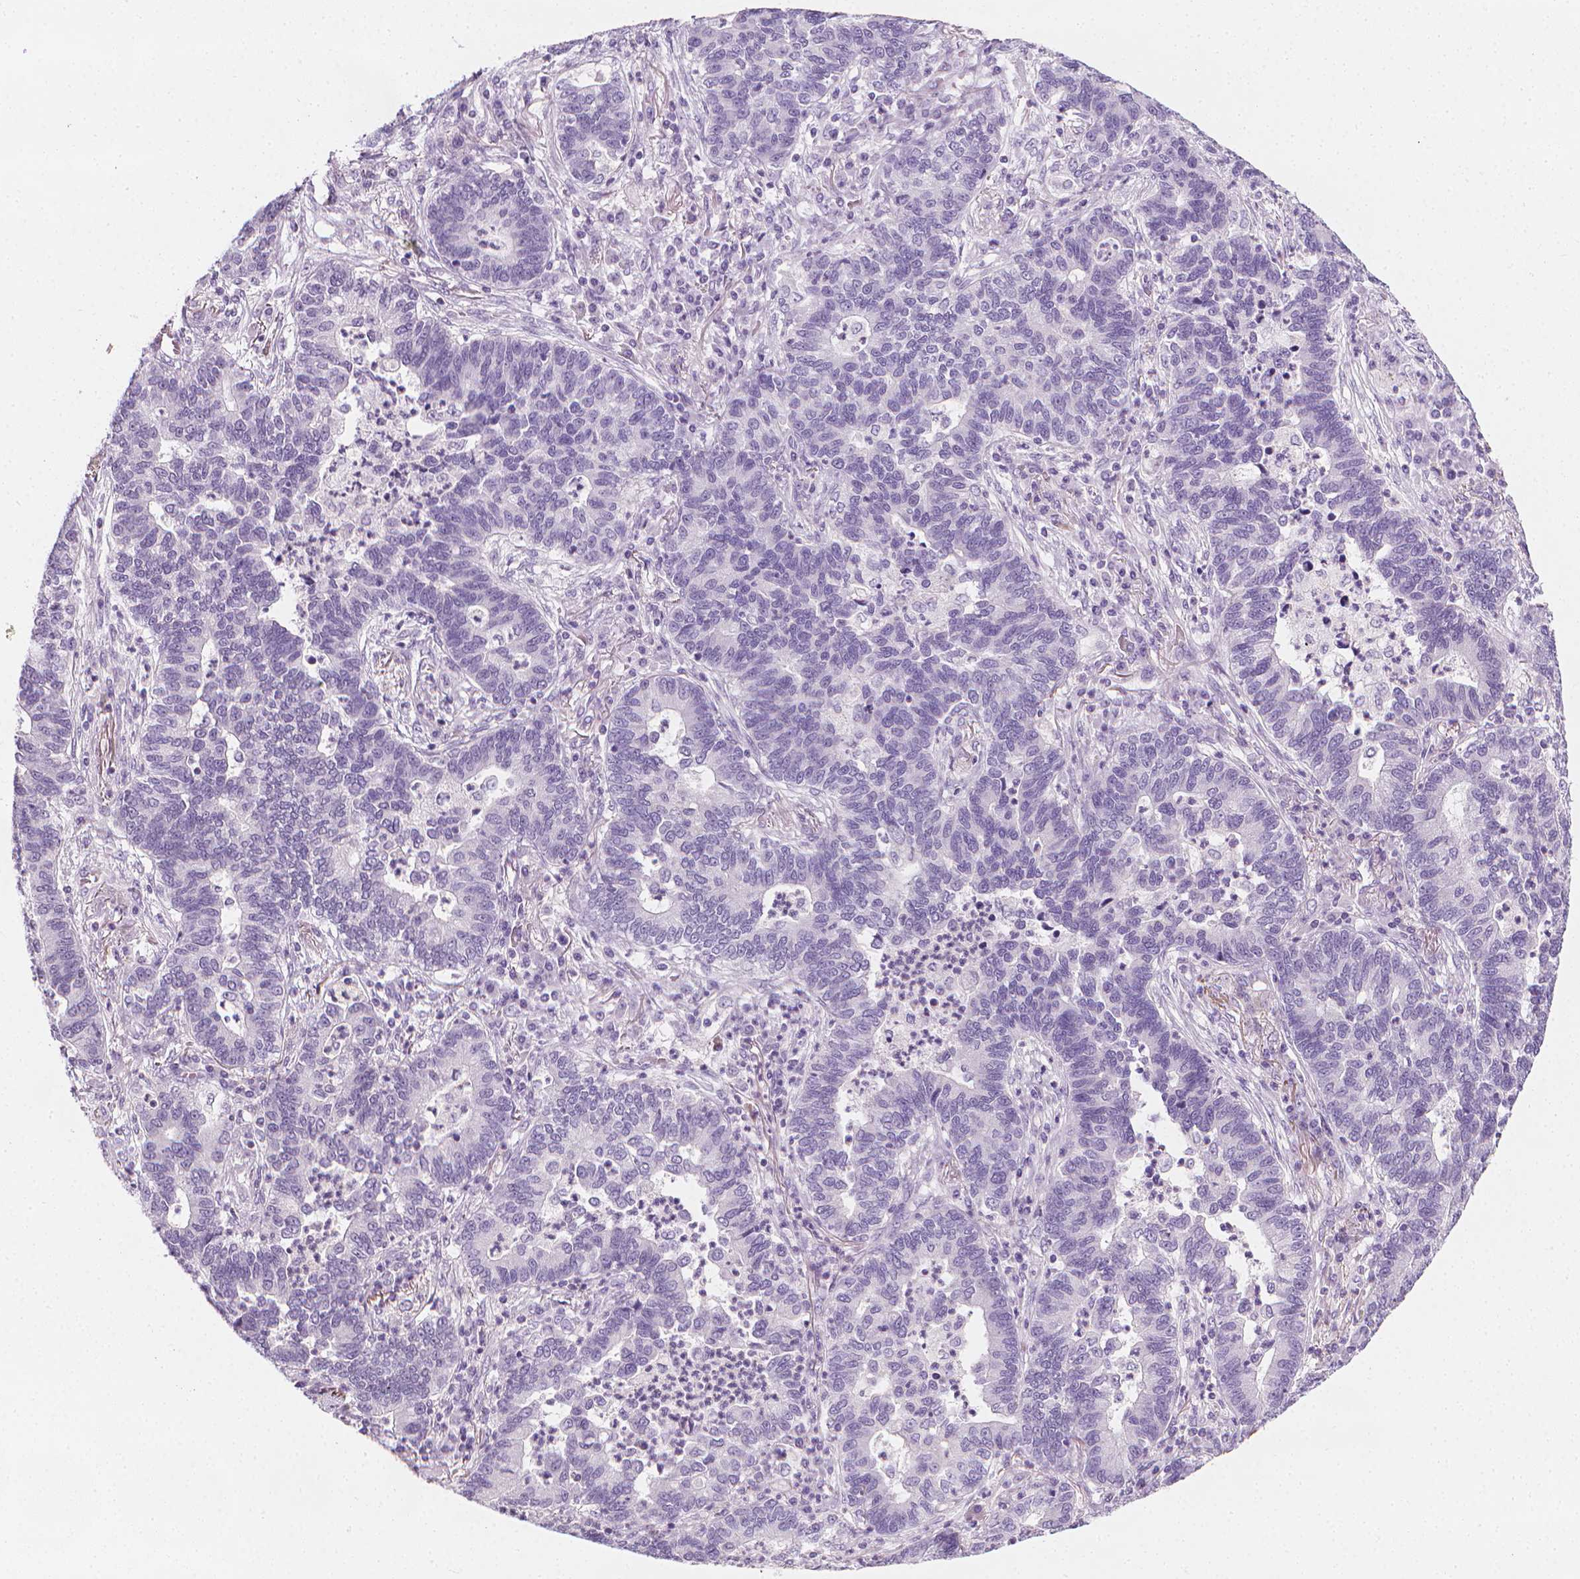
{"staining": {"intensity": "negative", "quantity": "none", "location": "none"}, "tissue": "lung cancer", "cell_type": "Tumor cells", "image_type": "cancer", "snomed": [{"axis": "morphology", "description": "Adenocarcinoma, NOS"}, {"axis": "topography", "description": "Lung"}], "caption": "IHC micrograph of lung cancer stained for a protein (brown), which shows no positivity in tumor cells.", "gene": "DCAF8L1", "patient": {"sex": "female", "age": 57}}